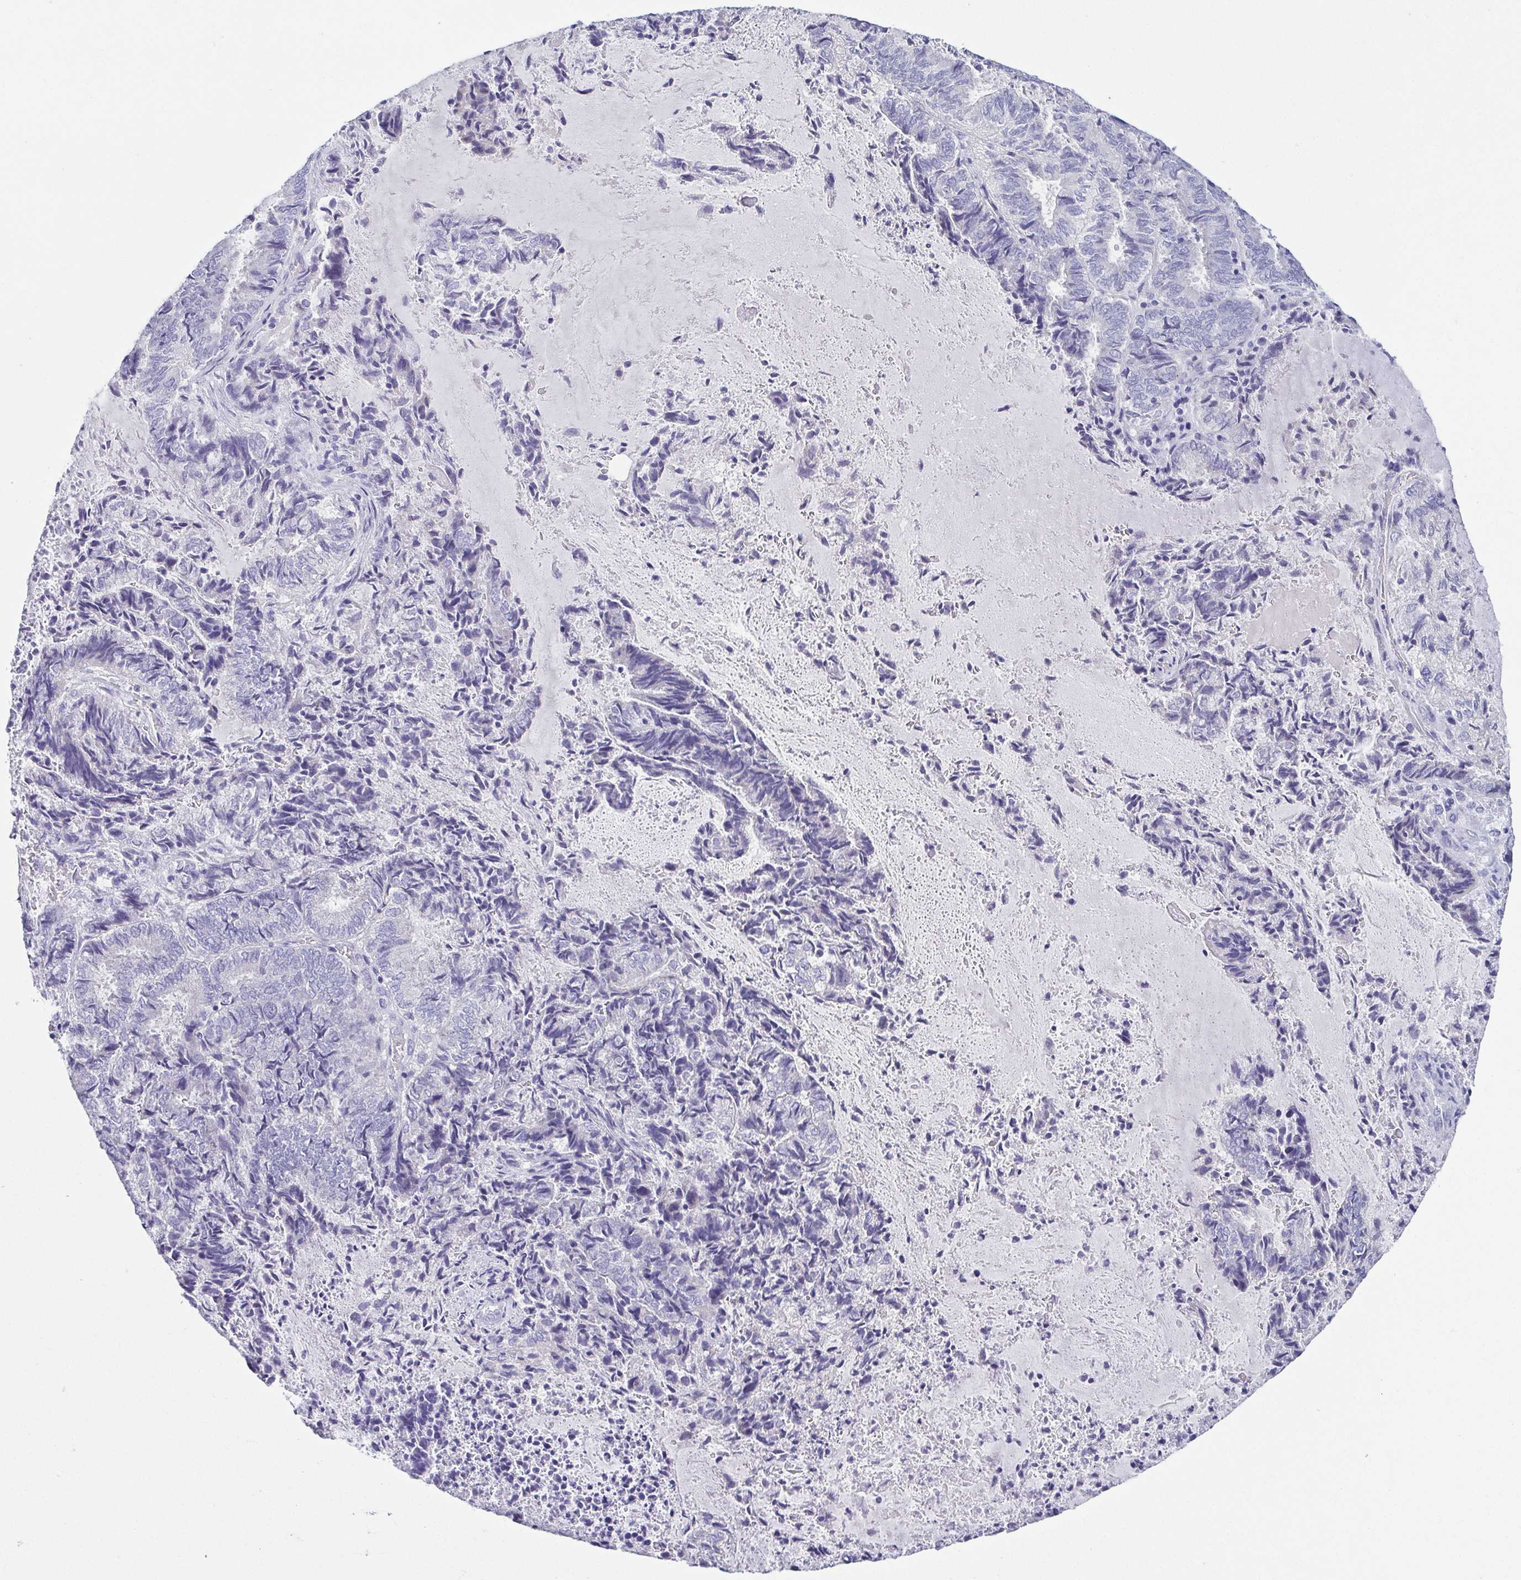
{"staining": {"intensity": "negative", "quantity": "none", "location": "none"}, "tissue": "endometrial cancer", "cell_type": "Tumor cells", "image_type": "cancer", "snomed": [{"axis": "morphology", "description": "Adenocarcinoma, NOS"}, {"axis": "topography", "description": "Endometrium"}], "caption": "A photomicrograph of adenocarcinoma (endometrial) stained for a protein demonstrates no brown staining in tumor cells.", "gene": "HAPLN2", "patient": {"sex": "female", "age": 80}}